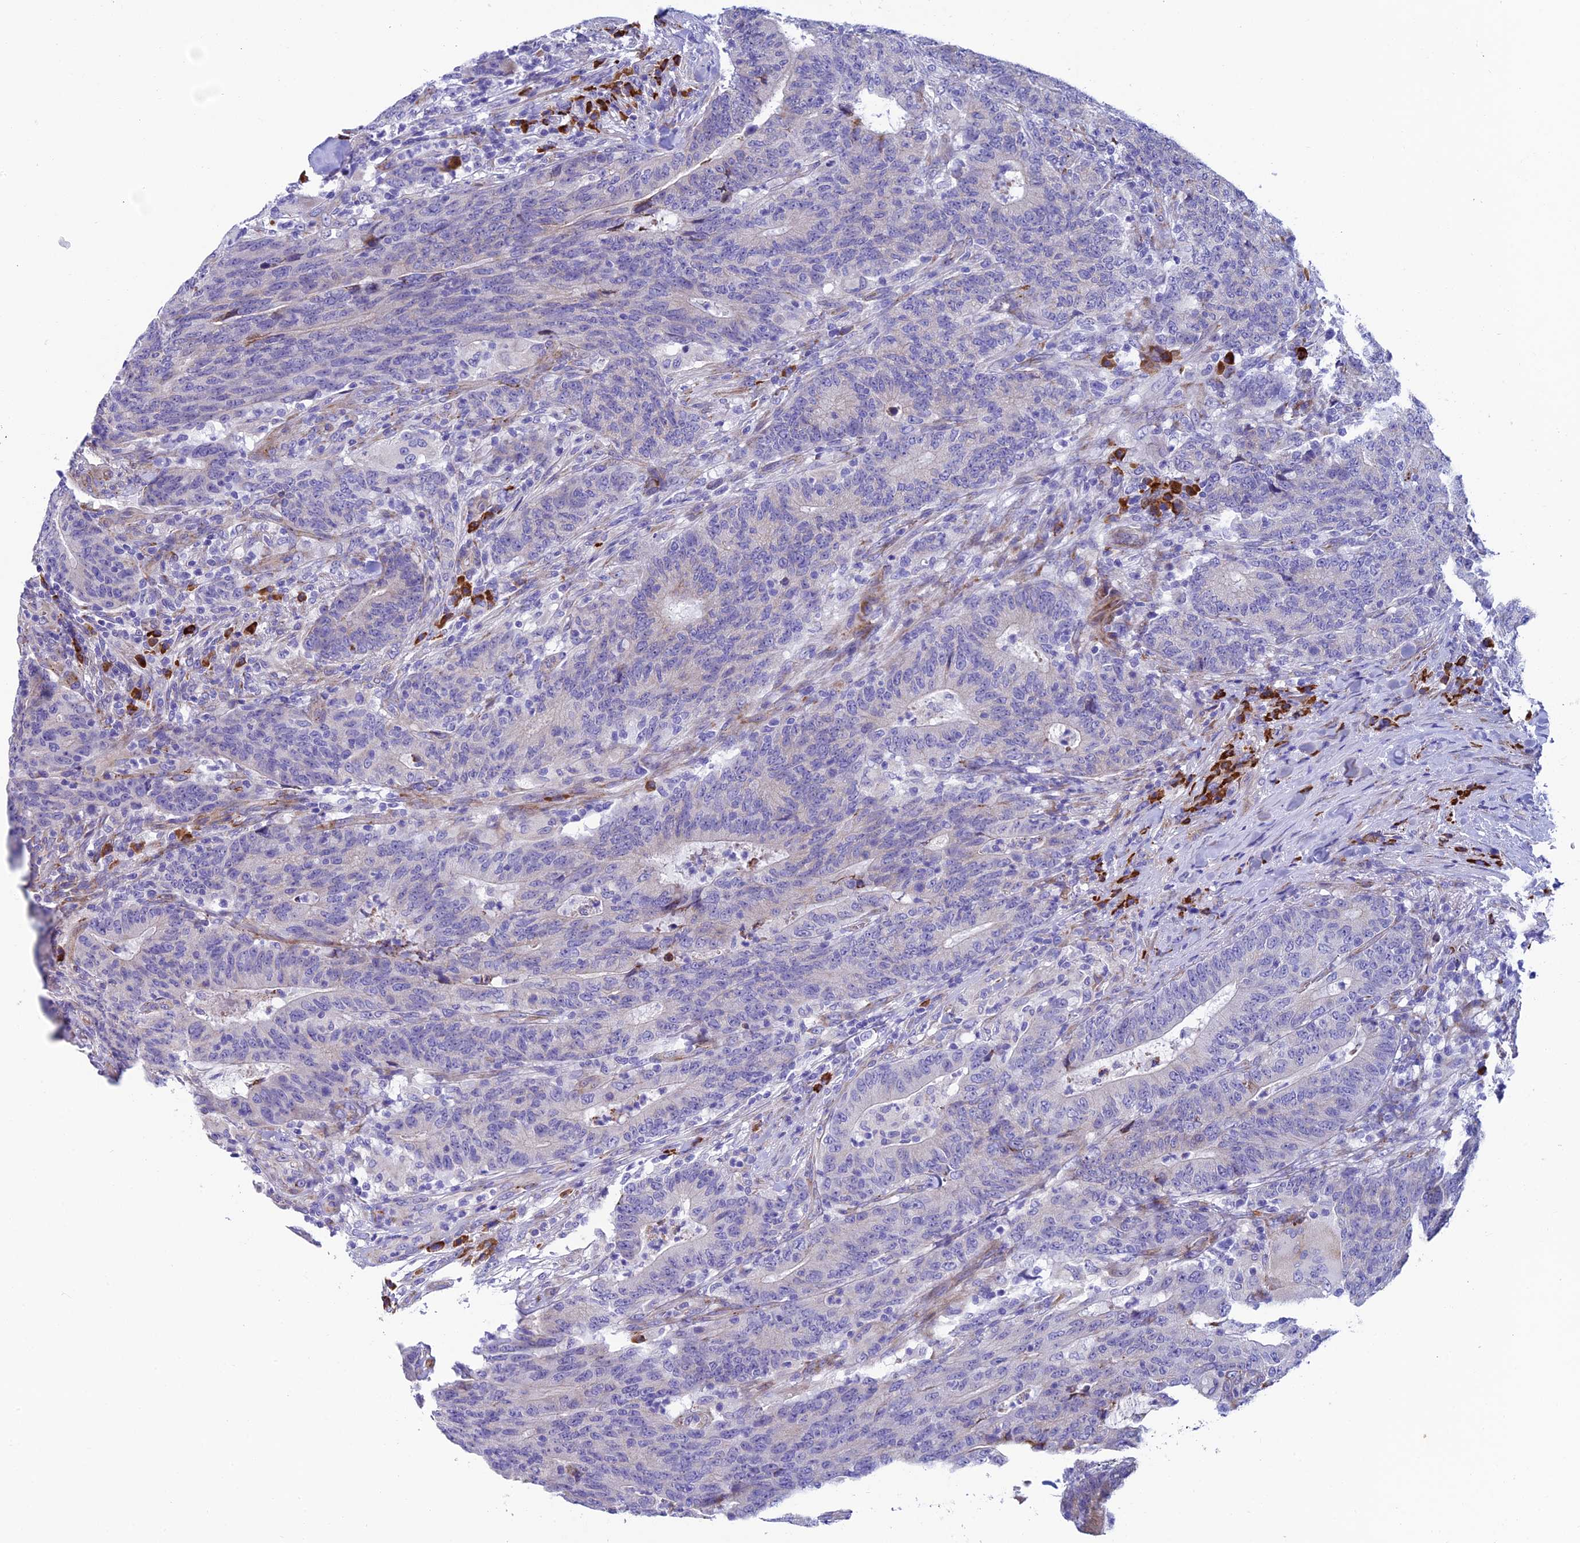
{"staining": {"intensity": "negative", "quantity": "none", "location": "none"}, "tissue": "colorectal cancer", "cell_type": "Tumor cells", "image_type": "cancer", "snomed": [{"axis": "morphology", "description": "Normal tissue, NOS"}, {"axis": "morphology", "description": "Adenocarcinoma, NOS"}, {"axis": "topography", "description": "Colon"}], "caption": "The micrograph exhibits no staining of tumor cells in colorectal cancer (adenocarcinoma).", "gene": "MACIR", "patient": {"sex": "female", "age": 75}}